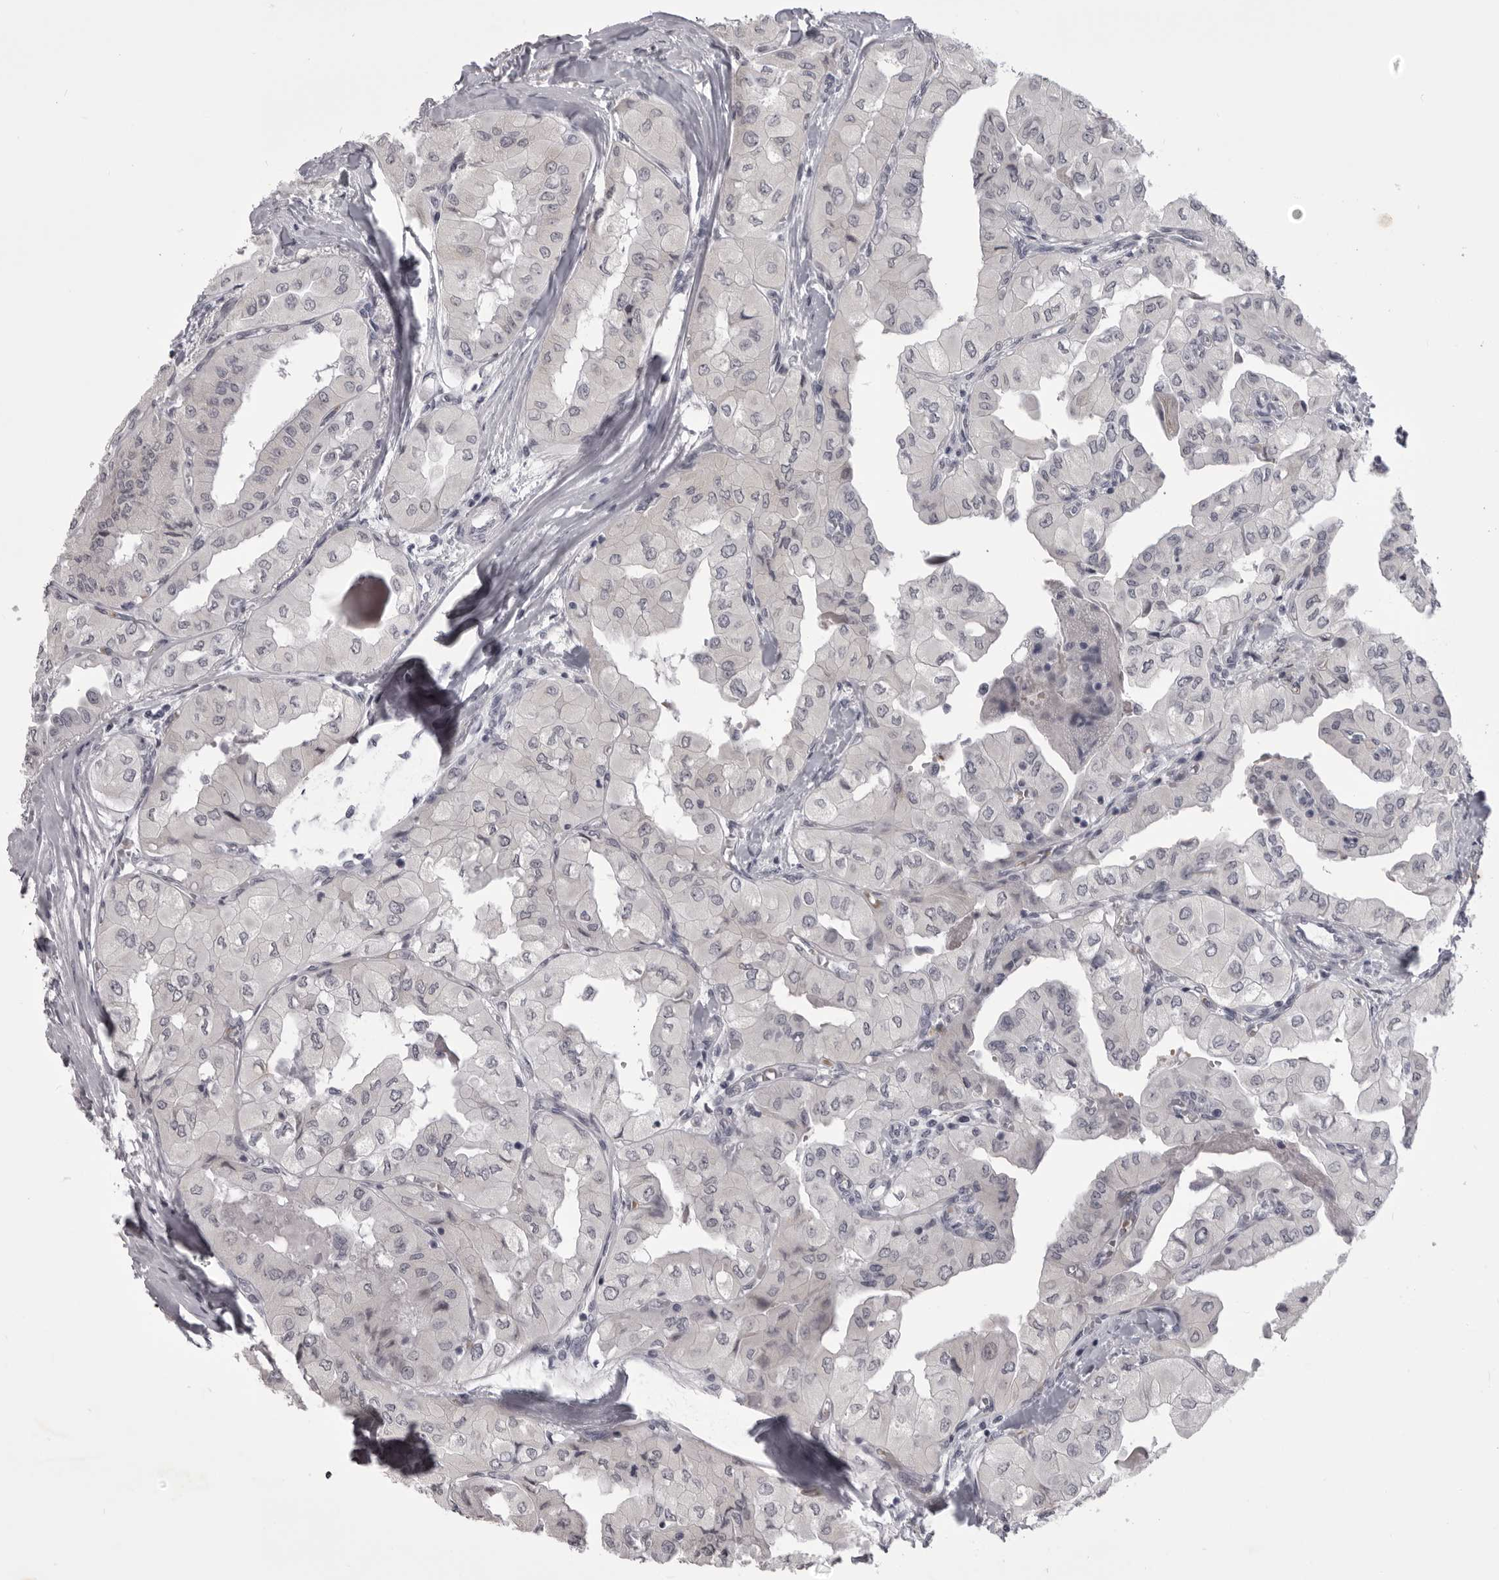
{"staining": {"intensity": "negative", "quantity": "none", "location": "none"}, "tissue": "thyroid cancer", "cell_type": "Tumor cells", "image_type": "cancer", "snomed": [{"axis": "morphology", "description": "Papillary adenocarcinoma, NOS"}, {"axis": "topography", "description": "Thyroid gland"}], "caption": "Tumor cells are negative for protein expression in human thyroid cancer (papillary adenocarcinoma).", "gene": "EPHA10", "patient": {"sex": "female", "age": 59}}